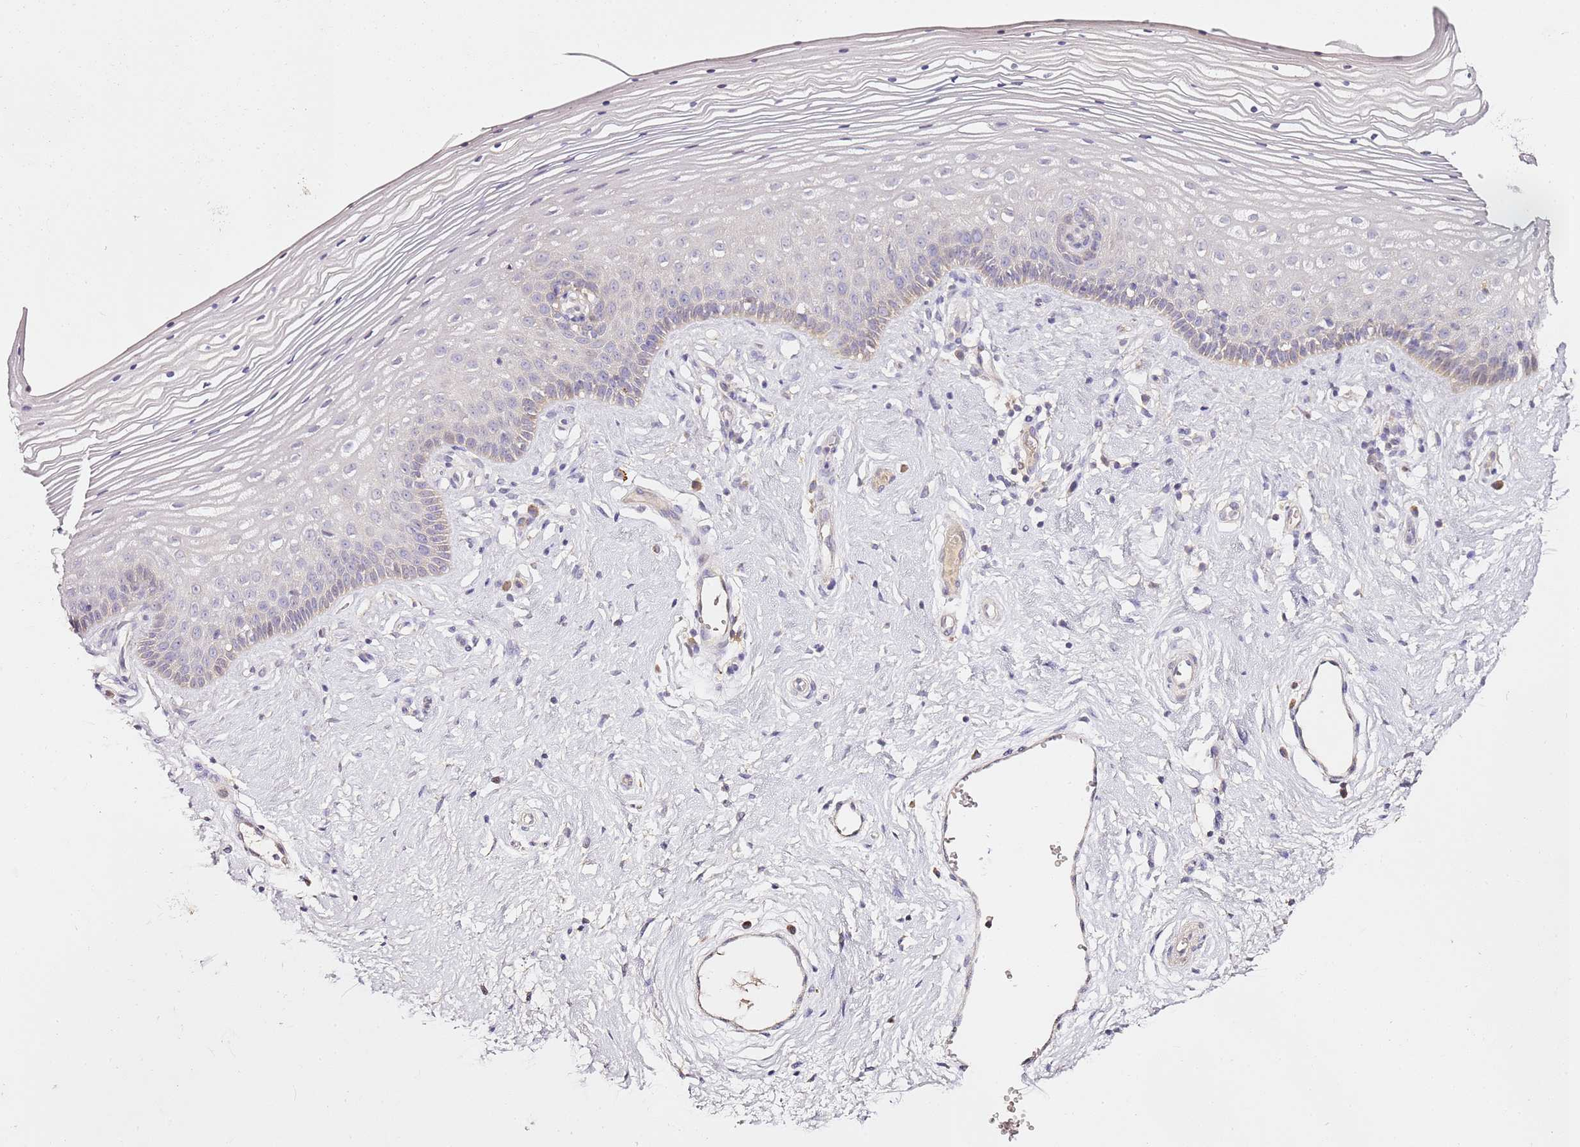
{"staining": {"intensity": "negative", "quantity": "none", "location": "none"}, "tissue": "vagina", "cell_type": "Squamous epithelial cells", "image_type": "normal", "snomed": [{"axis": "morphology", "description": "Normal tissue, NOS"}, {"axis": "topography", "description": "Vagina"}], "caption": "DAB immunohistochemical staining of benign human vagina displays no significant positivity in squamous epithelial cells. Nuclei are stained in blue.", "gene": "OR2B11", "patient": {"sex": "female", "age": 46}}